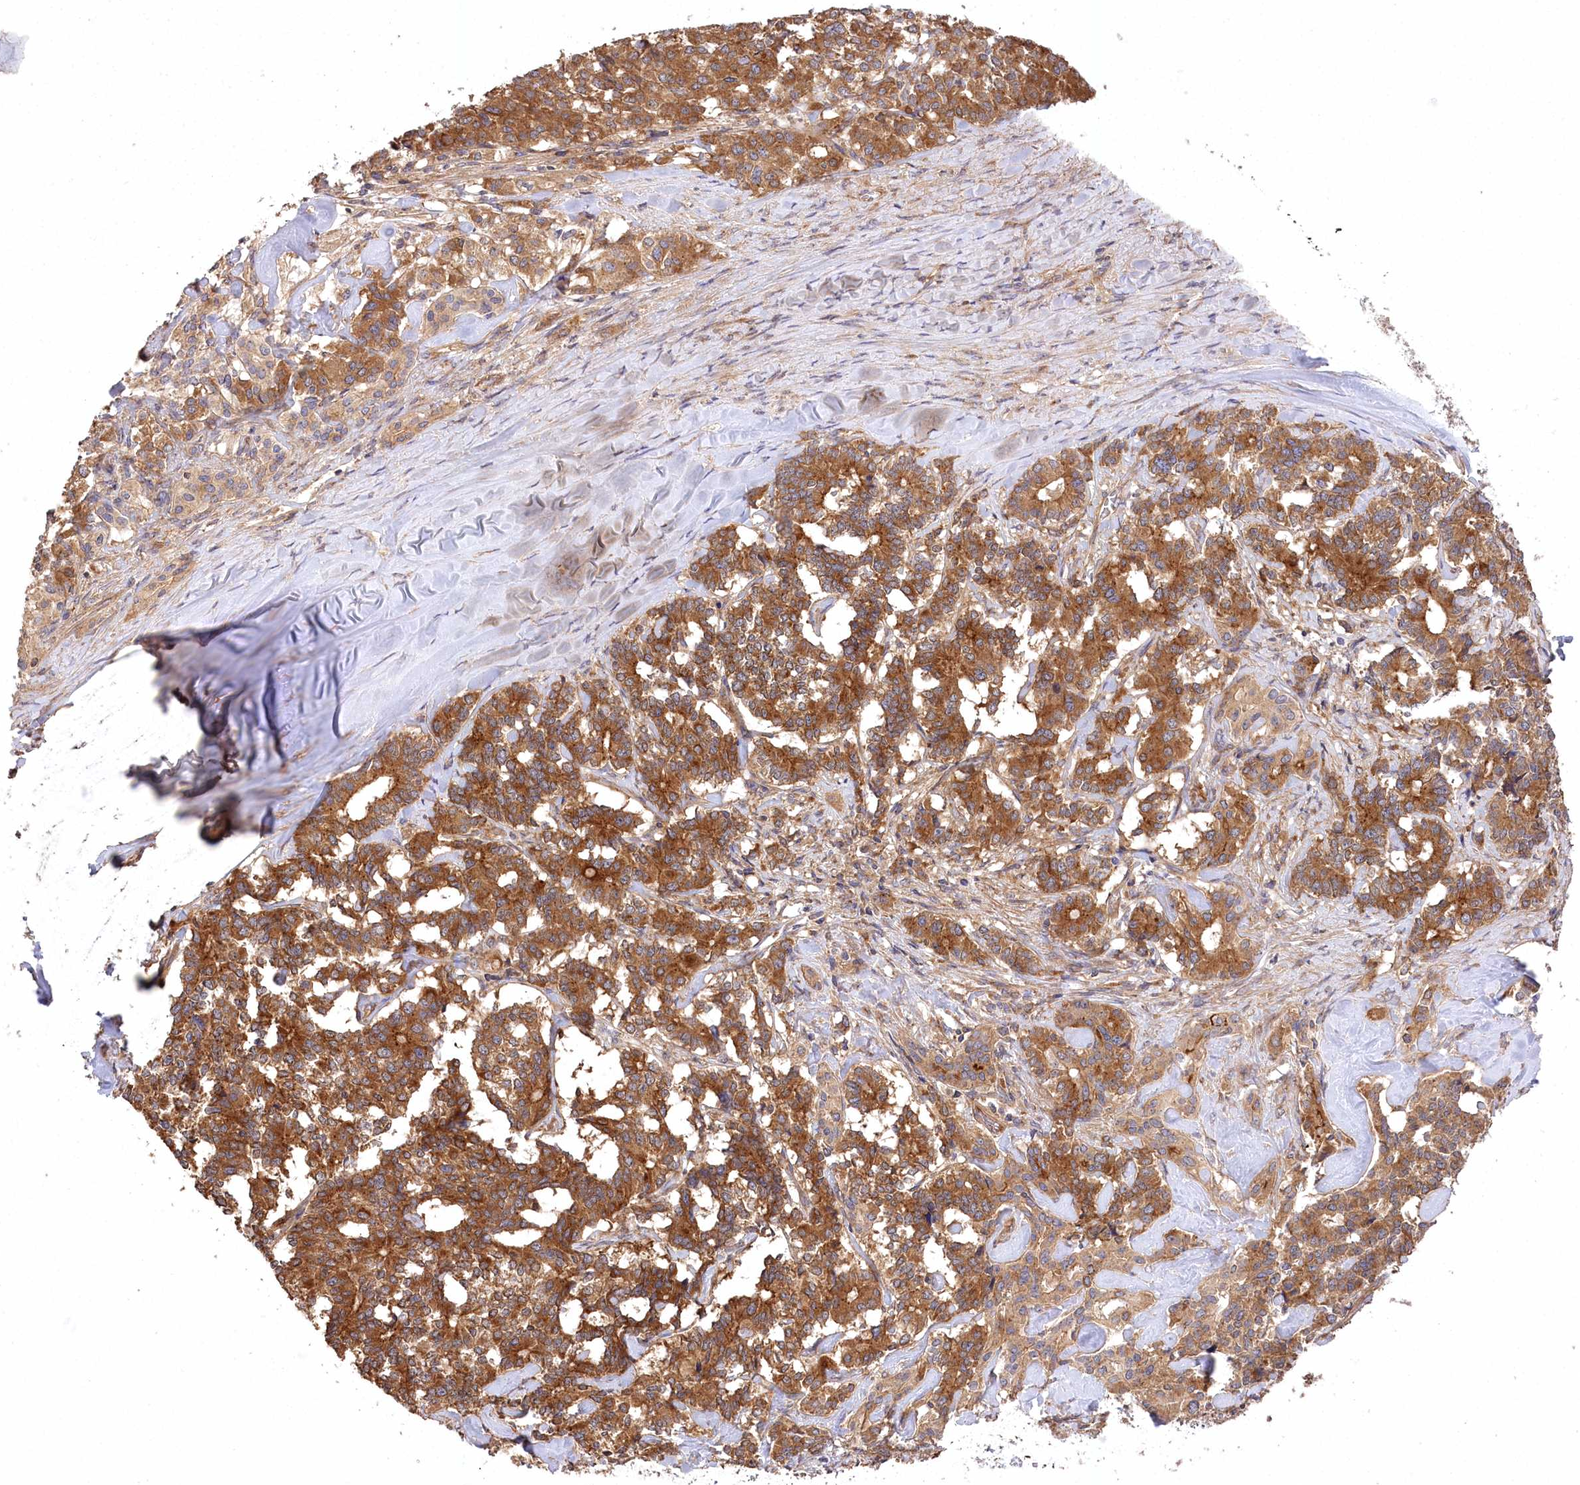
{"staining": {"intensity": "strong", "quantity": ">75%", "location": "cytoplasmic/membranous"}, "tissue": "pancreatic cancer", "cell_type": "Tumor cells", "image_type": "cancer", "snomed": [{"axis": "morphology", "description": "Adenocarcinoma, NOS"}, {"axis": "topography", "description": "Pancreas"}], "caption": "The immunohistochemical stain shows strong cytoplasmic/membranous staining in tumor cells of pancreatic adenocarcinoma tissue. (DAB = brown stain, brightfield microscopy at high magnification).", "gene": "PRSS53", "patient": {"sex": "female", "age": 74}}